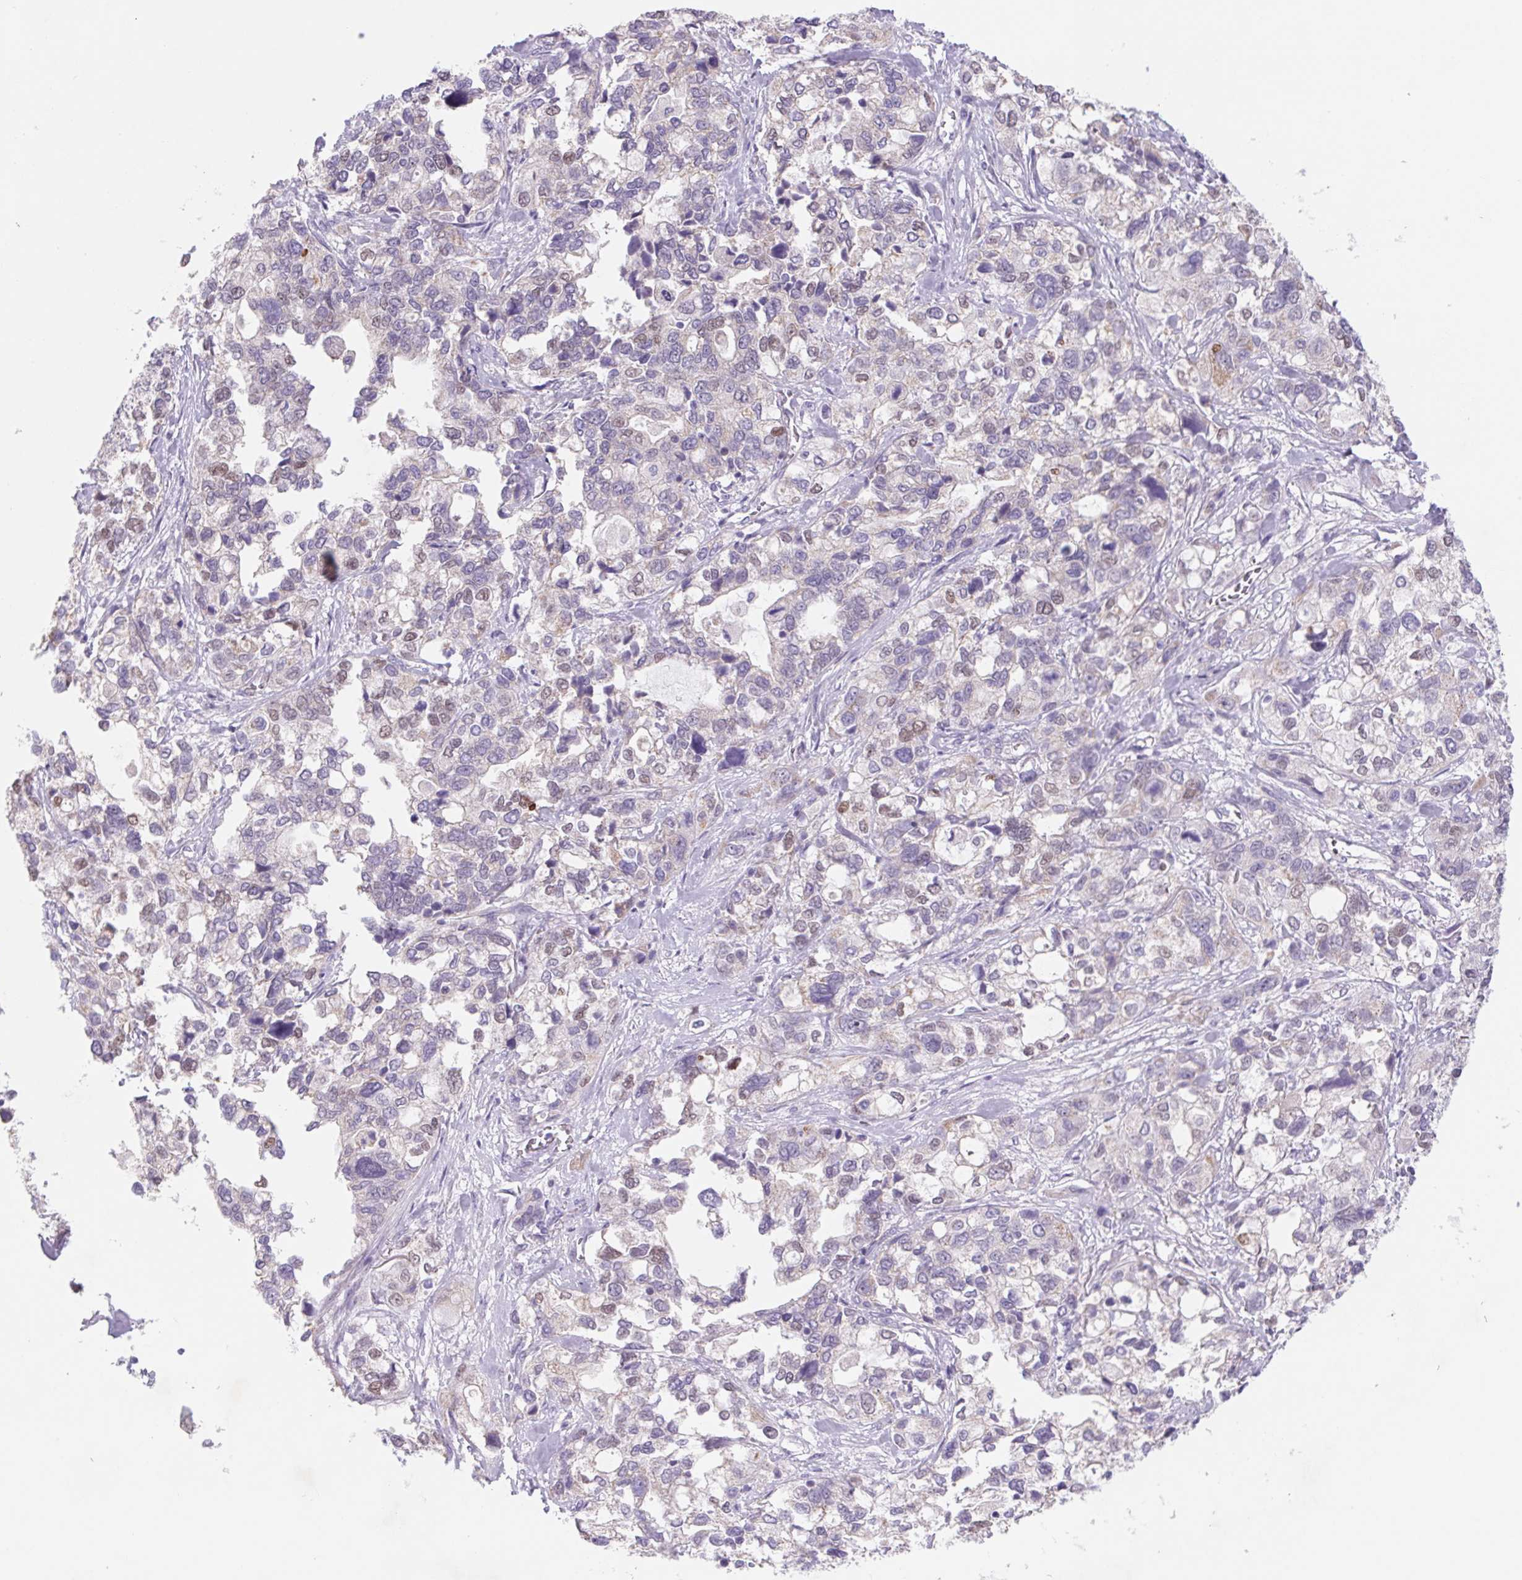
{"staining": {"intensity": "negative", "quantity": "none", "location": "none"}, "tissue": "stomach cancer", "cell_type": "Tumor cells", "image_type": "cancer", "snomed": [{"axis": "morphology", "description": "Adenocarcinoma, NOS"}, {"axis": "topography", "description": "Stomach, upper"}], "caption": "Immunohistochemistry (IHC) photomicrograph of human stomach adenocarcinoma stained for a protein (brown), which exhibits no positivity in tumor cells. (DAB IHC with hematoxylin counter stain).", "gene": "DPPA5", "patient": {"sex": "female", "age": 81}}